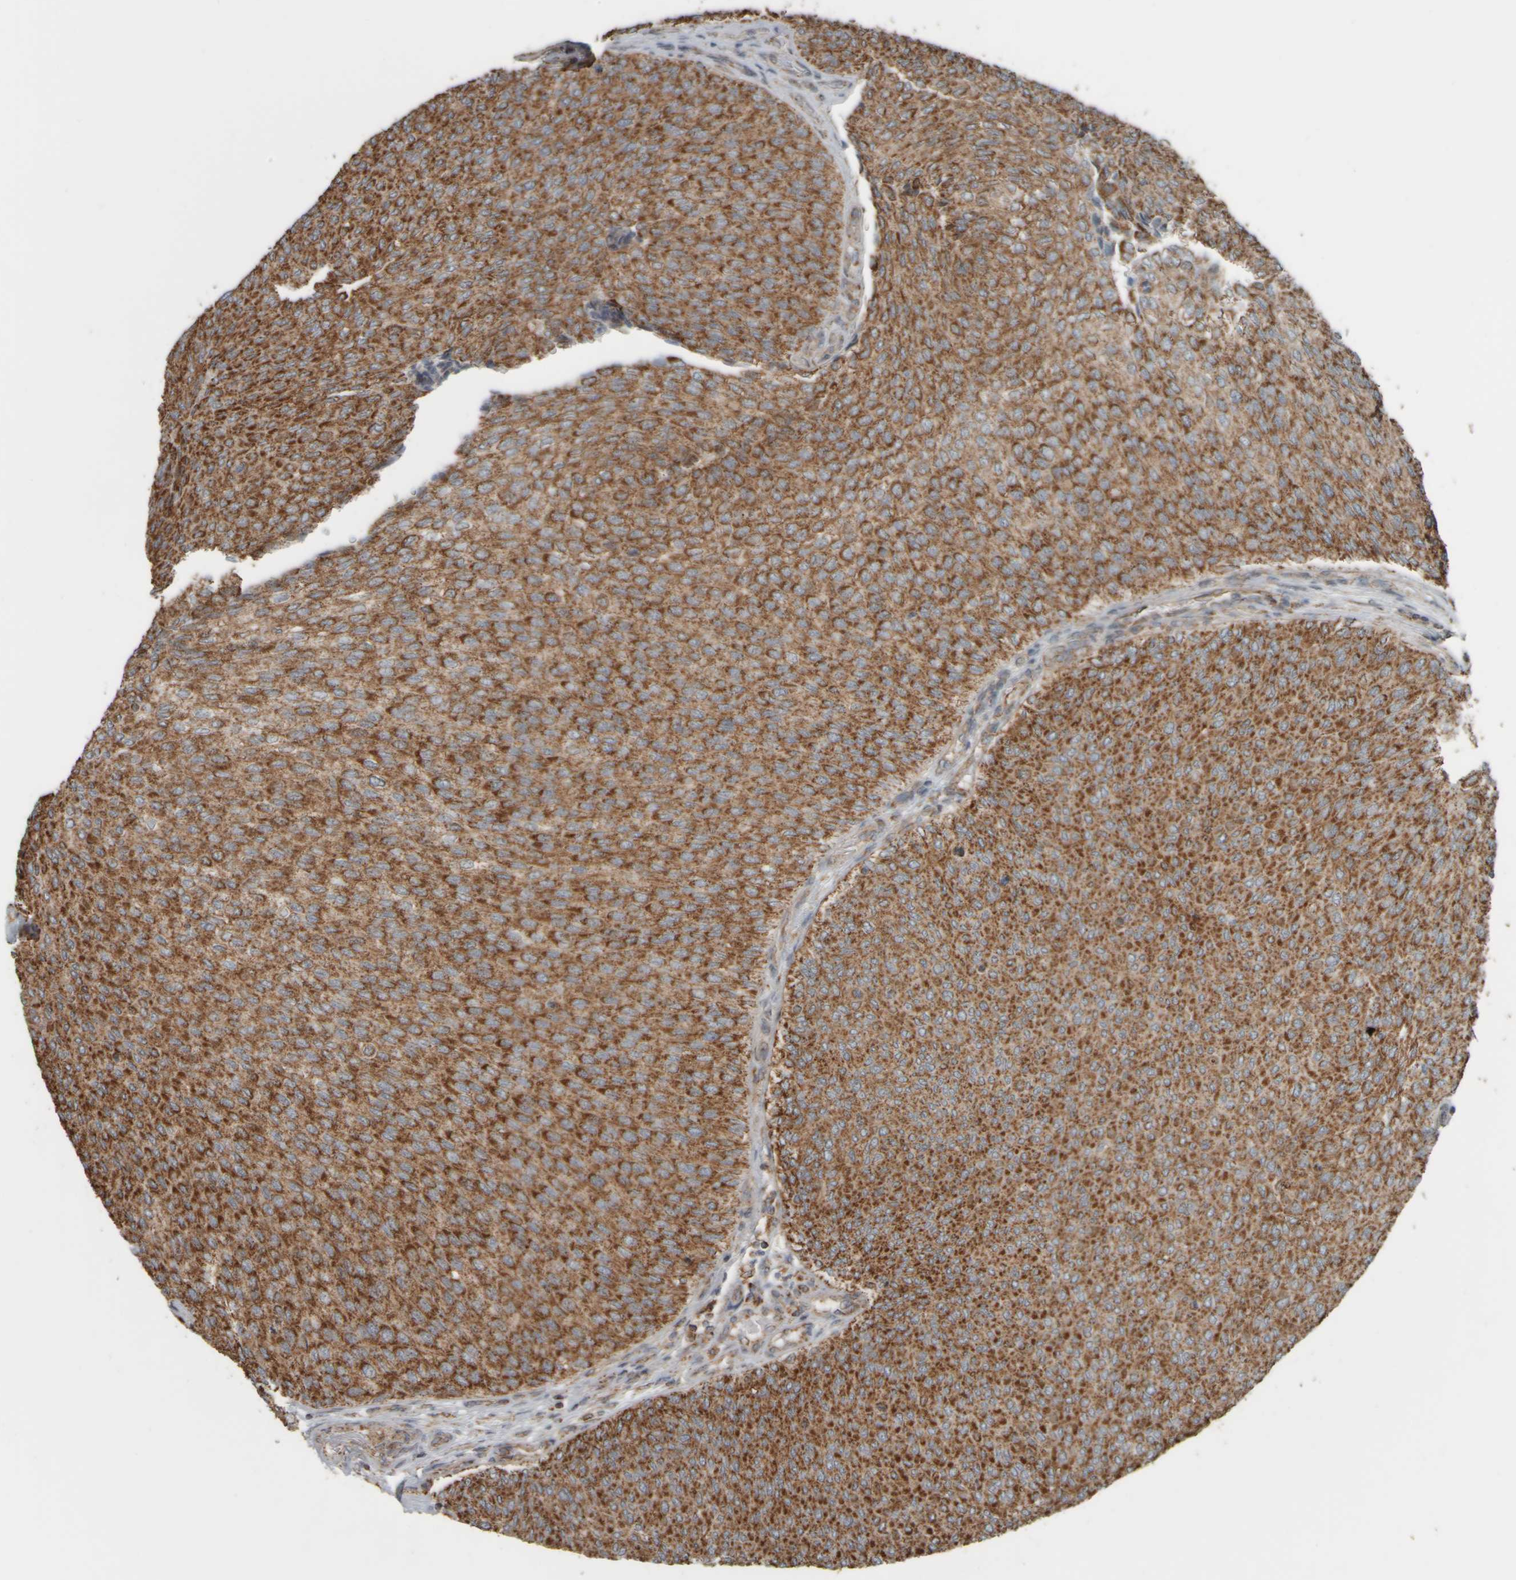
{"staining": {"intensity": "strong", "quantity": ">75%", "location": "cytoplasmic/membranous"}, "tissue": "urothelial cancer", "cell_type": "Tumor cells", "image_type": "cancer", "snomed": [{"axis": "morphology", "description": "Urothelial carcinoma, Low grade"}, {"axis": "topography", "description": "Urinary bladder"}], "caption": "Tumor cells display high levels of strong cytoplasmic/membranous expression in about >75% of cells in urothelial carcinoma (low-grade).", "gene": "APBB2", "patient": {"sex": "female", "age": 79}}